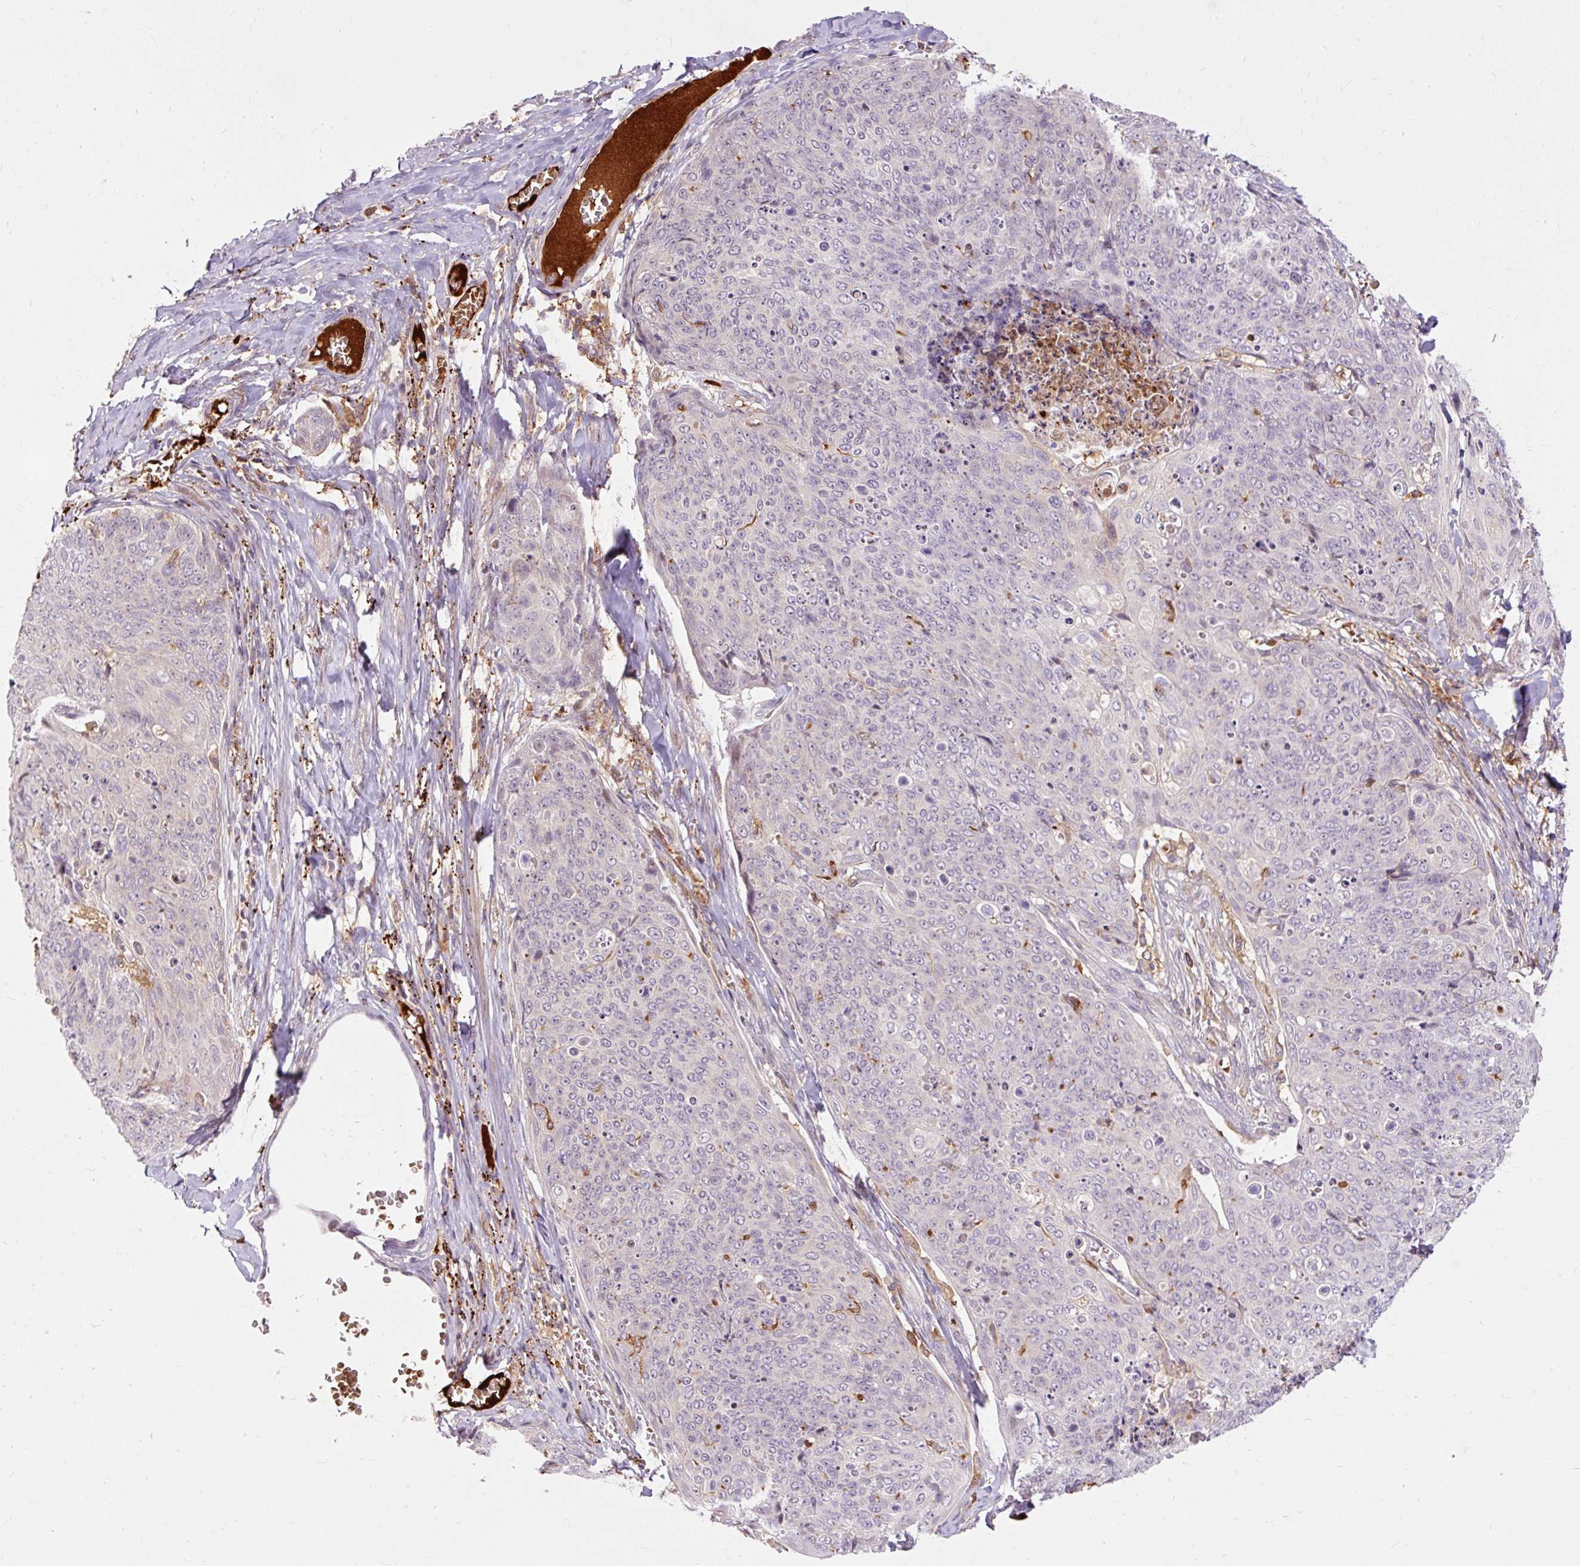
{"staining": {"intensity": "negative", "quantity": "none", "location": "none"}, "tissue": "skin cancer", "cell_type": "Tumor cells", "image_type": "cancer", "snomed": [{"axis": "morphology", "description": "Squamous cell carcinoma, NOS"}, {"axis": "topography", "description": "Skin"}, {"axis": "topography", "description": "Vulva"}], "caption": "Immunohistochemistry (IHC) micrograph of human squamous cell carcinoma (skin) stained for a protein (brown), which reveals no positivity in tumor cells.", "gene": "CEBPZ", "patient": {"sex": "female", "age": 85}}